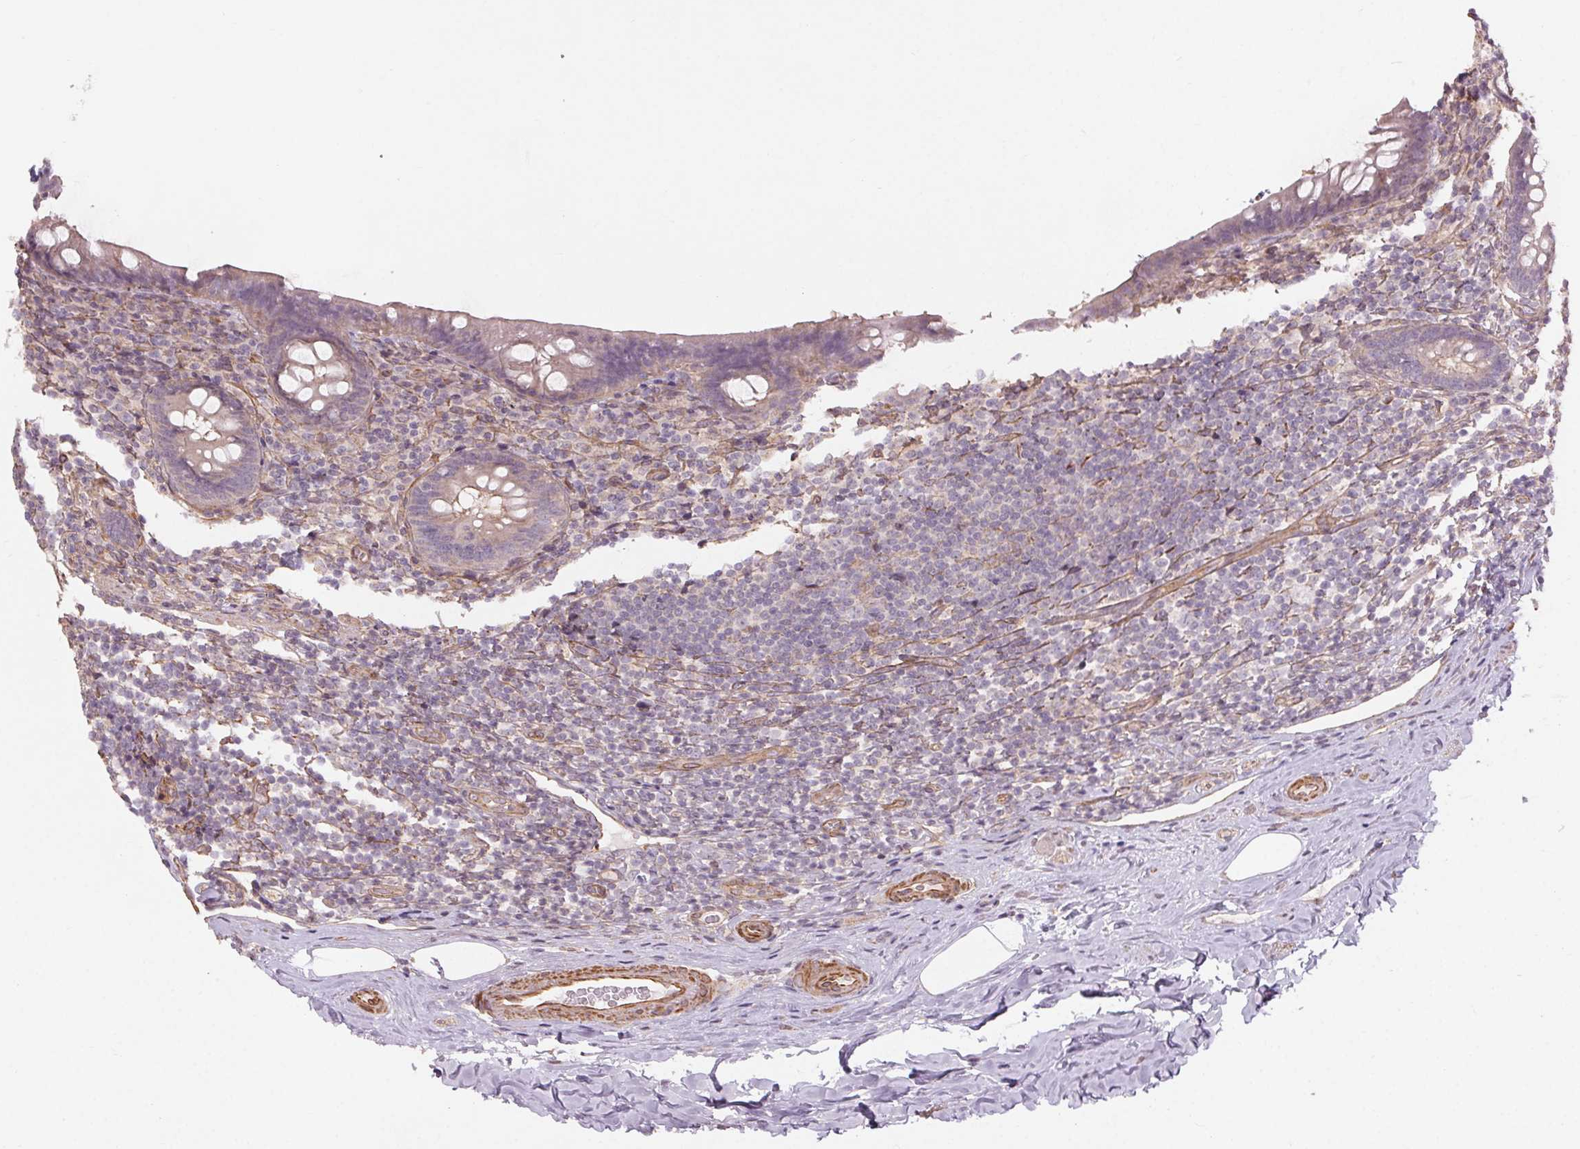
{"staining": {"intensity": "weak", "quantity": "<25%", "location": "cytoplasmic/membranous"}, "tissue": "appendix", "cell_type": "Glandular cells", "image_type": "normal", "snomed": [{"axis": "morphology", "description": "Normal tissue, NOS"}, {"axis": "topography", "description": "Appendix"}], "caption": "An immunohistochemistry (IHC) micrograph of normal appendix is shown. There is no staining in glandular cells of appendix.", "gene": "CCSER1", "patient": {"sex": "male", "age": 47}}